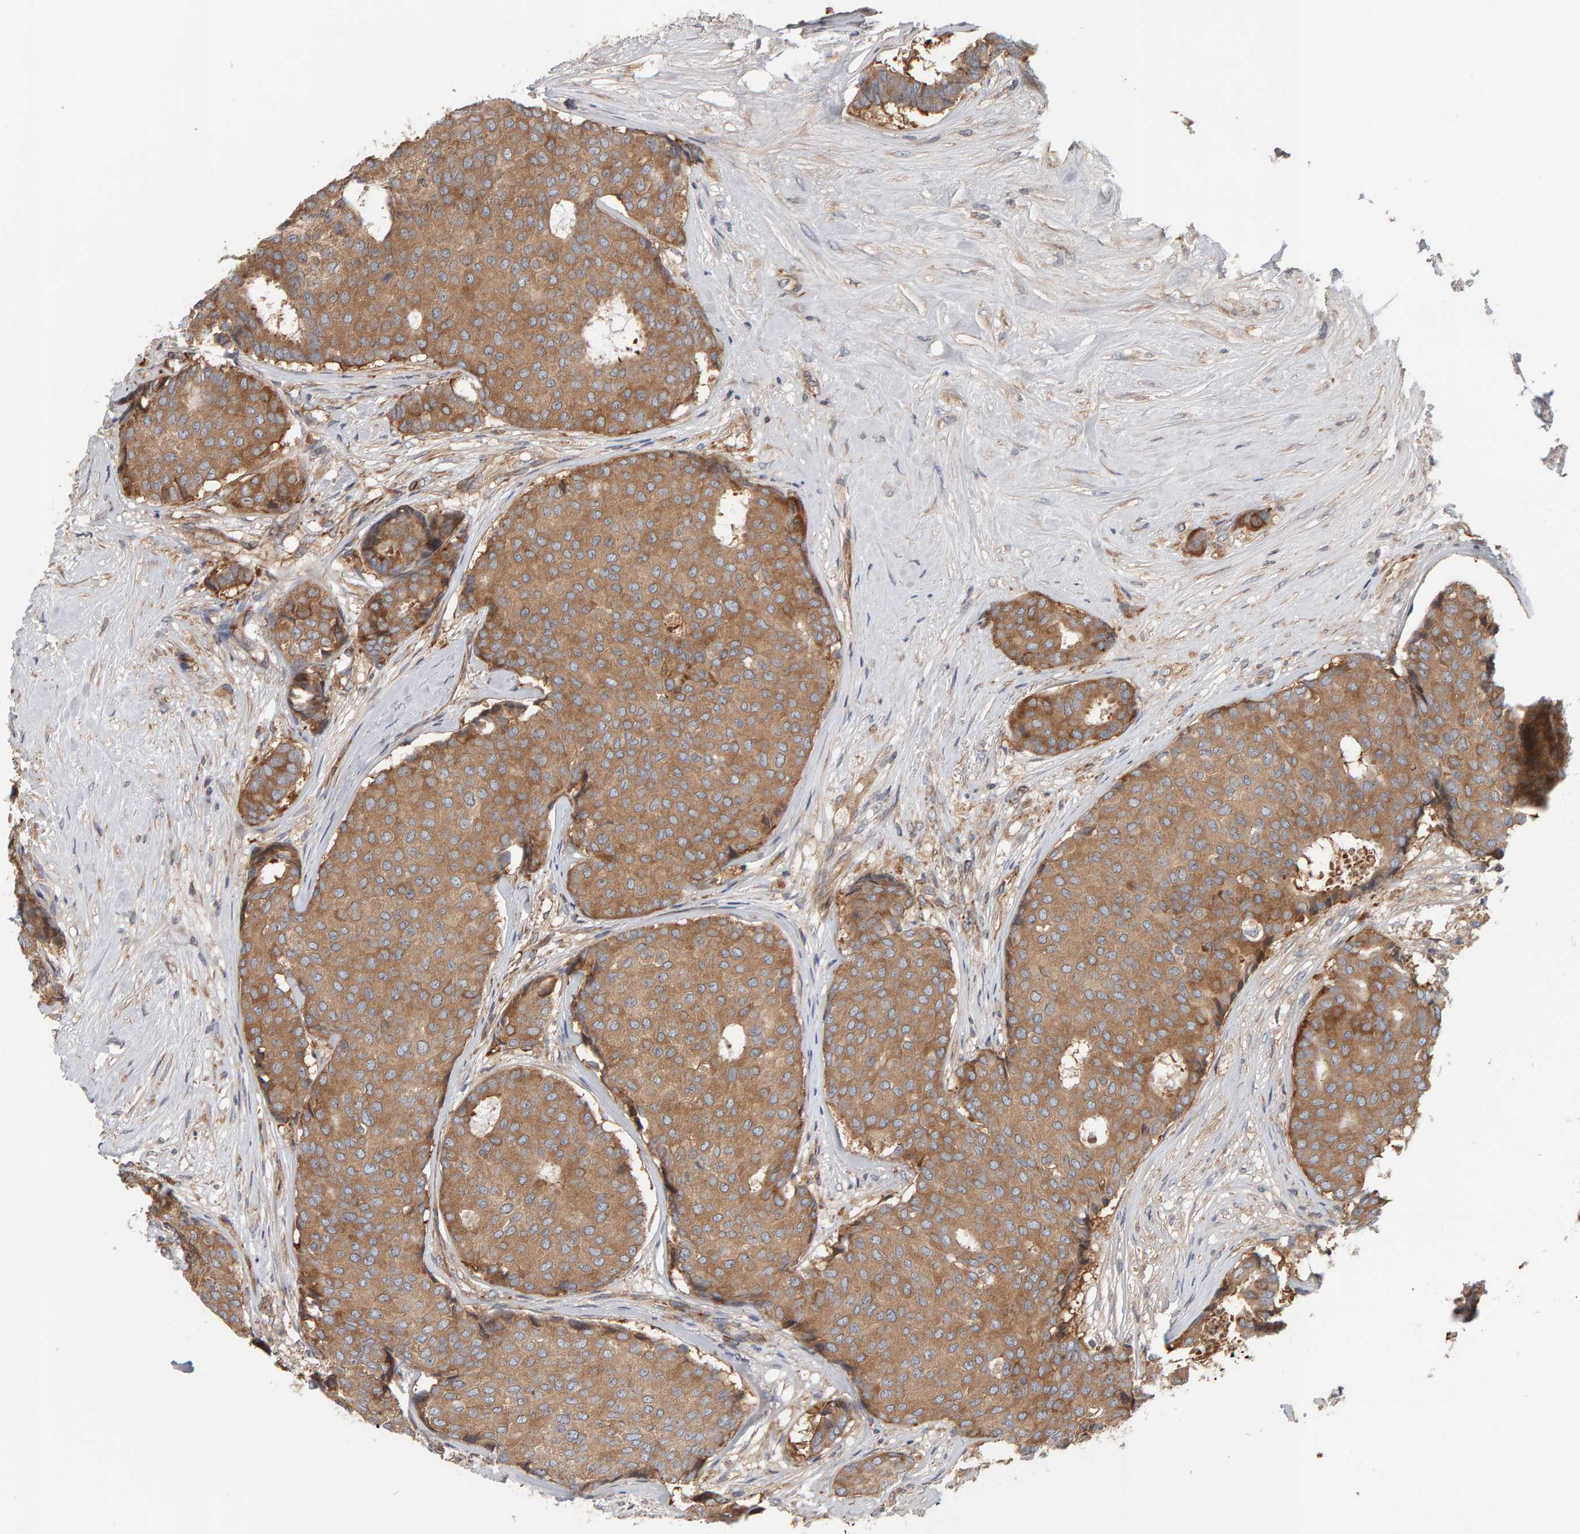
{"staining": {"intensity": "moderate", "quantity": ">75%", "location": "cytoplasmic/membranous"}, "tissue": "breast cancer", "cell_type": "Tumor cells", "image_type": "cancer", "snomed": [{"axis": "morphology", "description": "Duct carcinoma"}, {"axis": "topography", "description": "Breast"}], "caption": "The micrograph shows immunohistochemical staining of breast intraductal carcinoma. There is moderate cytoplasmic/membranous expression is identified in about >75% of tumor cells.", "gene": "C9orf72", "patient": {"sex": "female", "age": 75}}